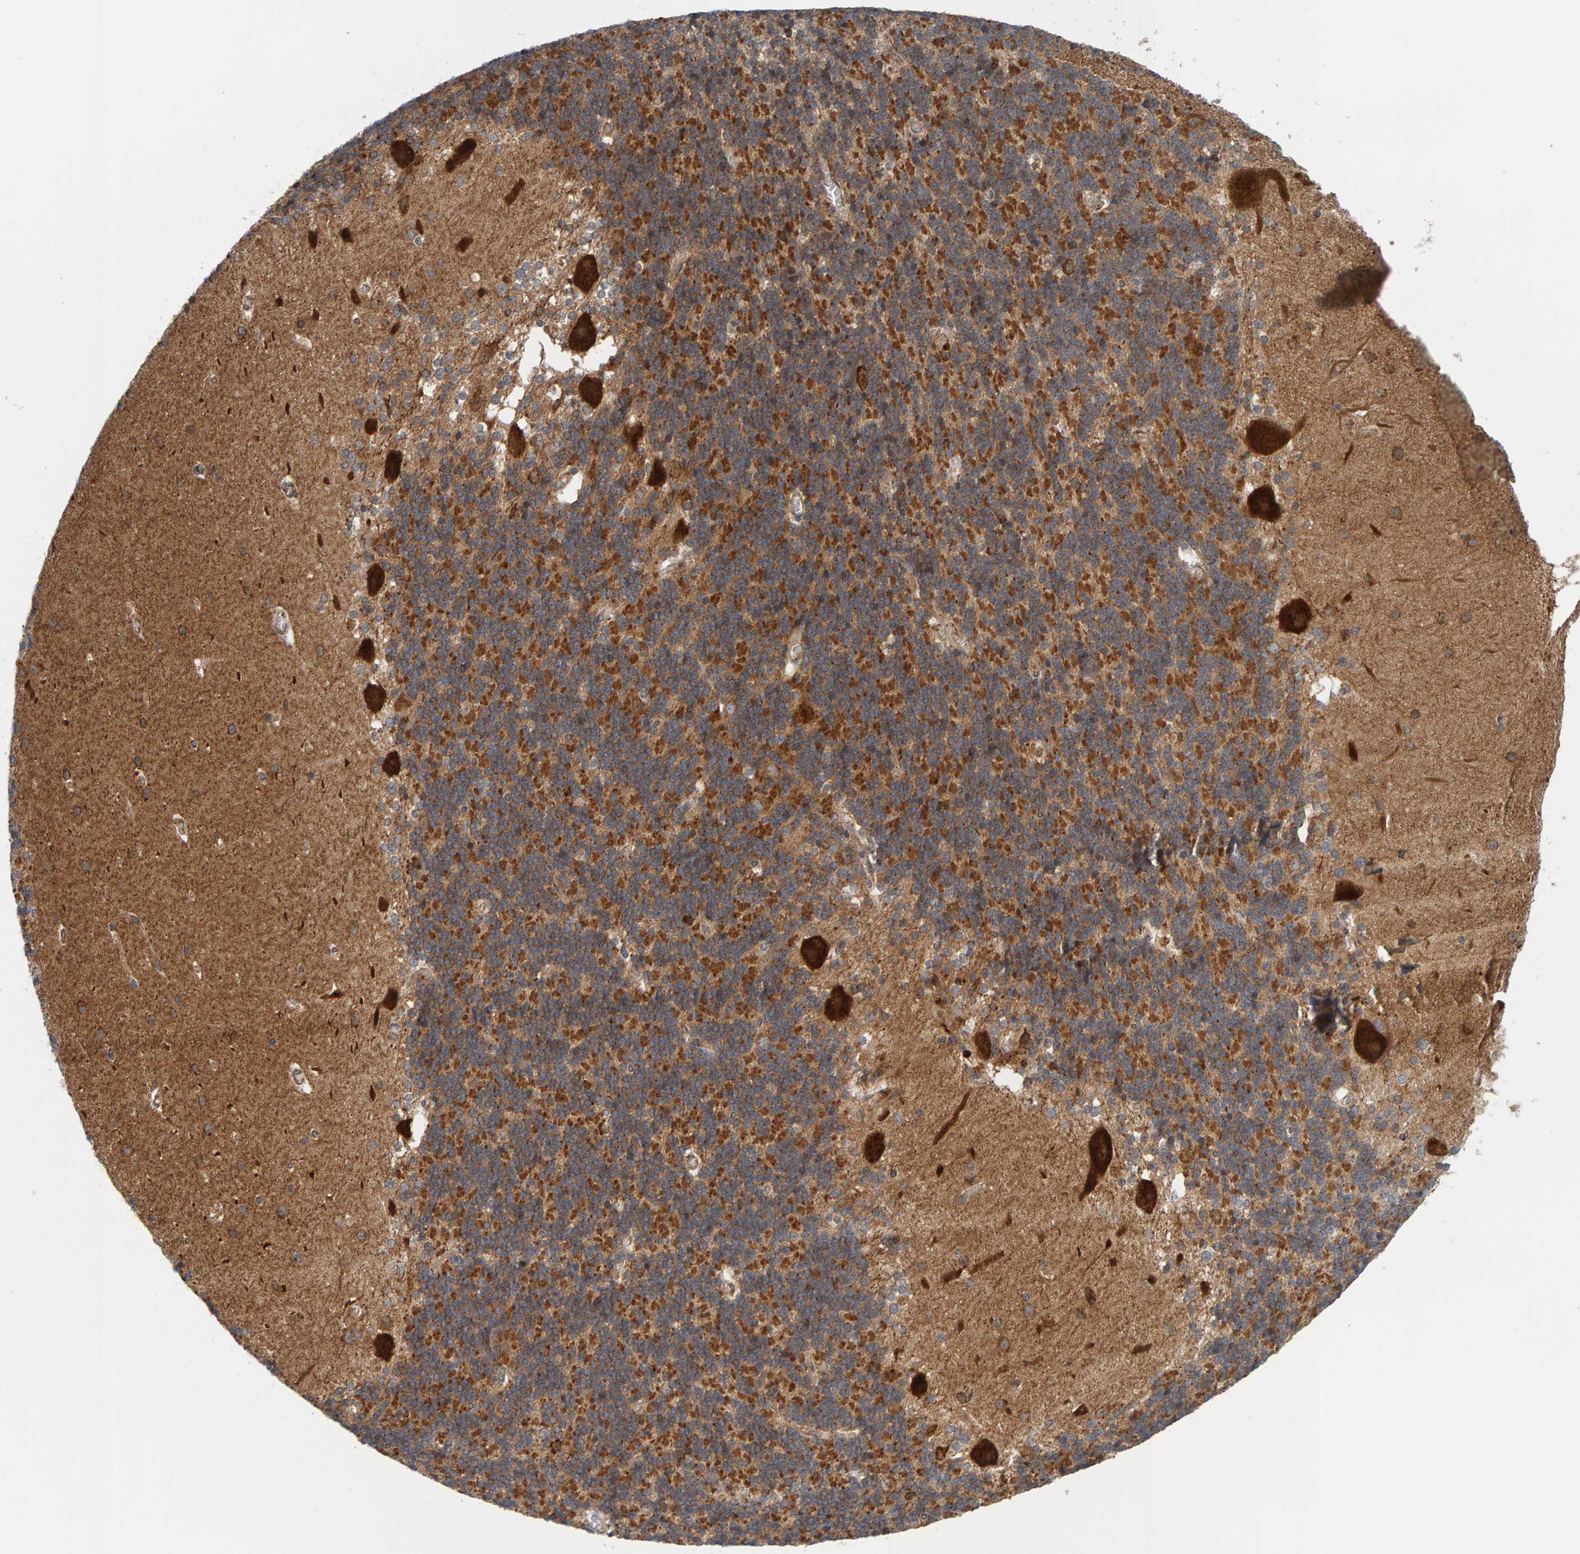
{"staining": {"intensity": "strong", "quantity": "25%-75%", "location": "cytoplasmic/membranous"}, "tissue": "cerebellum", "cell_type": "Cells in granular layer", "image_type": "normal", "snomed": [{"axis": "morphology", "description": "Normal tissue, NOS"}, {"axis": "topography", "description": "Cerebellum"}], "caption": "The image demonstrates staining of benign cerebellum, revealing strong cytoplasmic/membranous protein expression (brown color) within cells in granular layer.", "gene": "BAIAP2", "patient": {"sex": "female", "age": 19}}